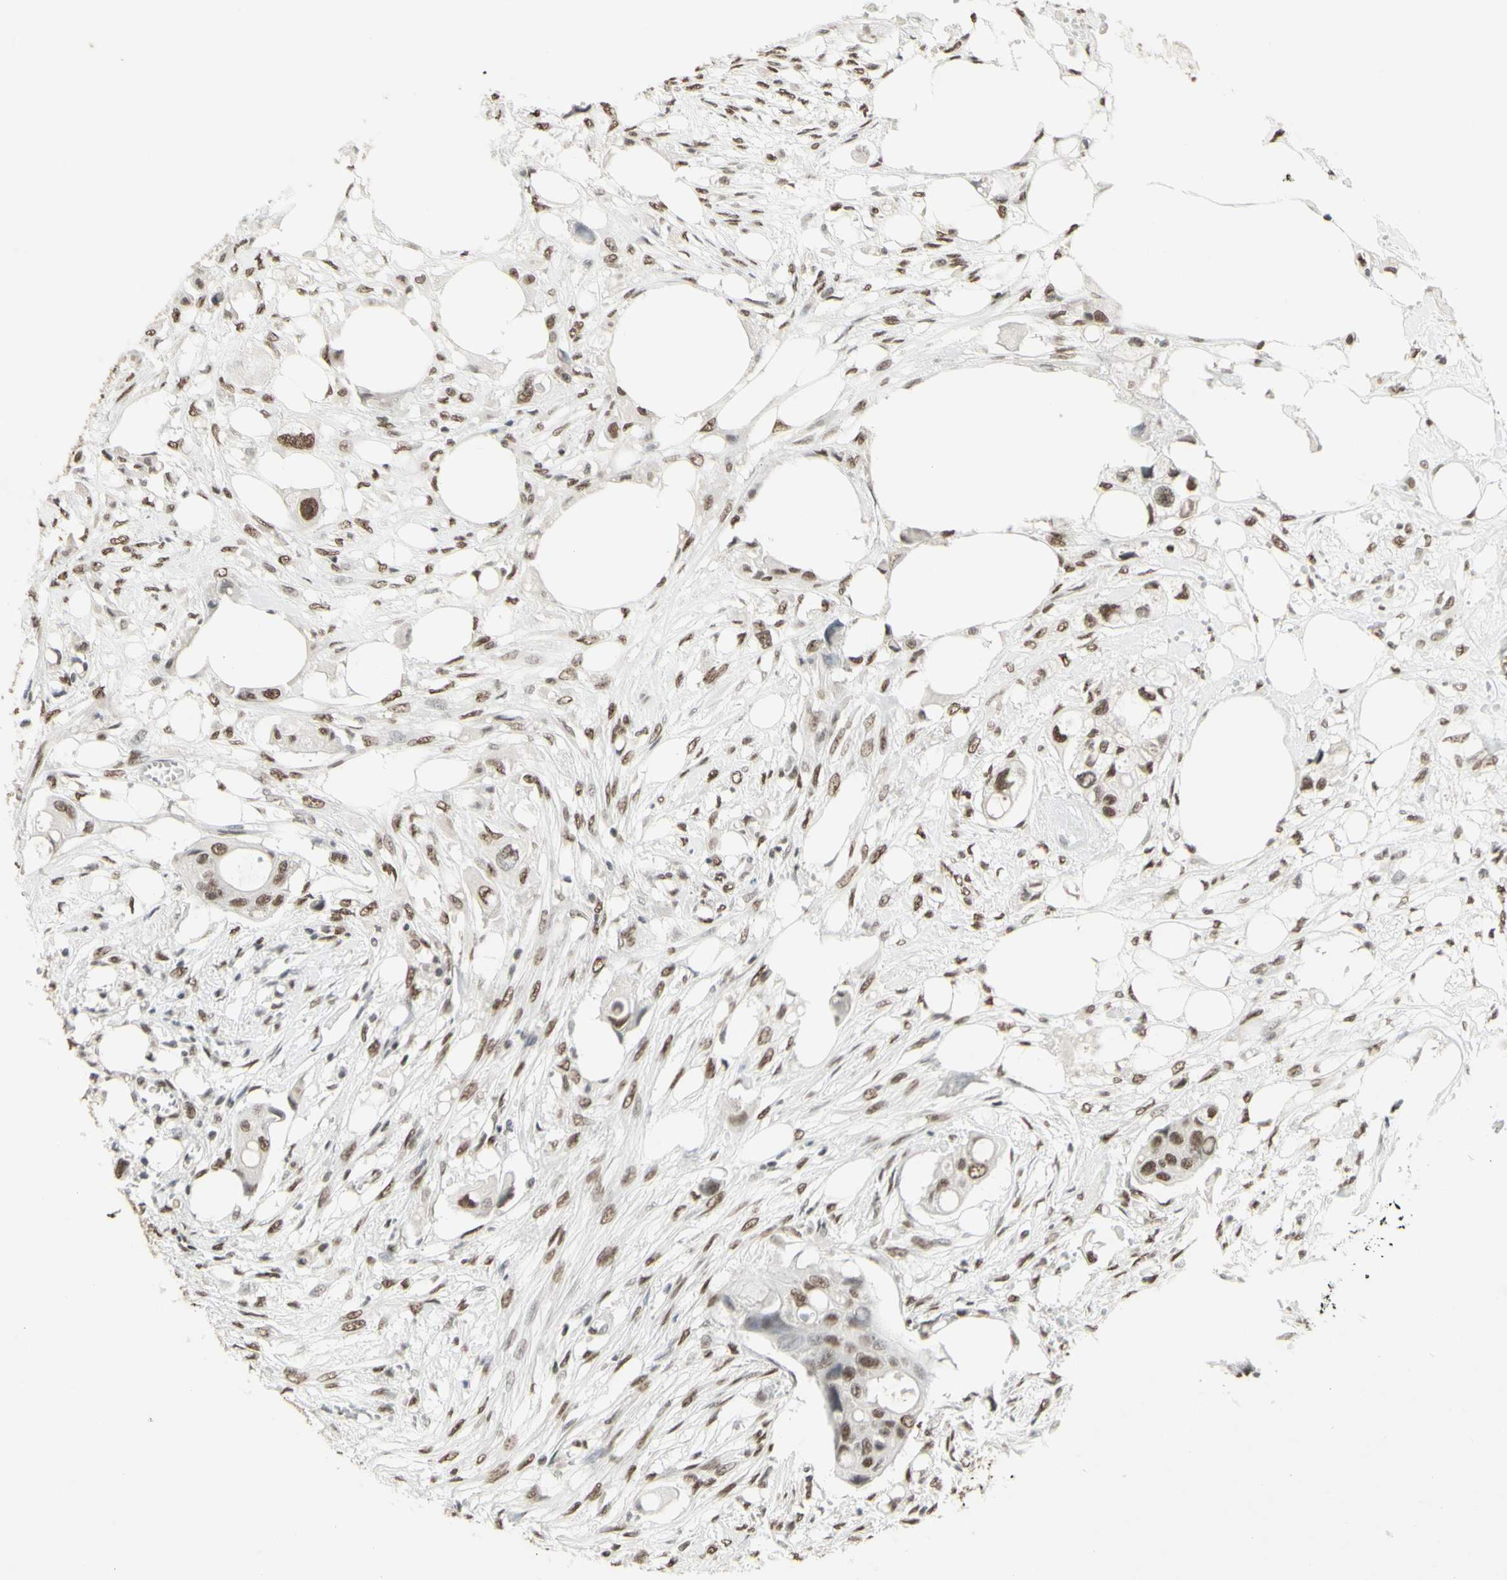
{"staining": {"intensity": "moderate", "quantity": ">75%", "location": "nuclear"}, "tissue": "colorectal cancer", "cell_type": "Tumor cells", "image_type": "cancer", "snomed": [{"axis": "morphology", "description": "Adenocarcinoma, NOS"}, {"axis": "topography", "description": "Colon"}], "caption": "Immunohistochemistry (IHC) (DAB (3,3'-diaminobenzidine)) staining of colorectal adenocarcinoma demonstrates moderate nuclear protein staining in about >75% of tumor cells. The protein of interest is stained brown, and the nuclei are stained in blue (DAB (3,3'-diaminobenzidine) IHC with brightfield microscopy, high magnification).", "gene": "TRIM28", "patient": {"sex": "female", "age": 57}}